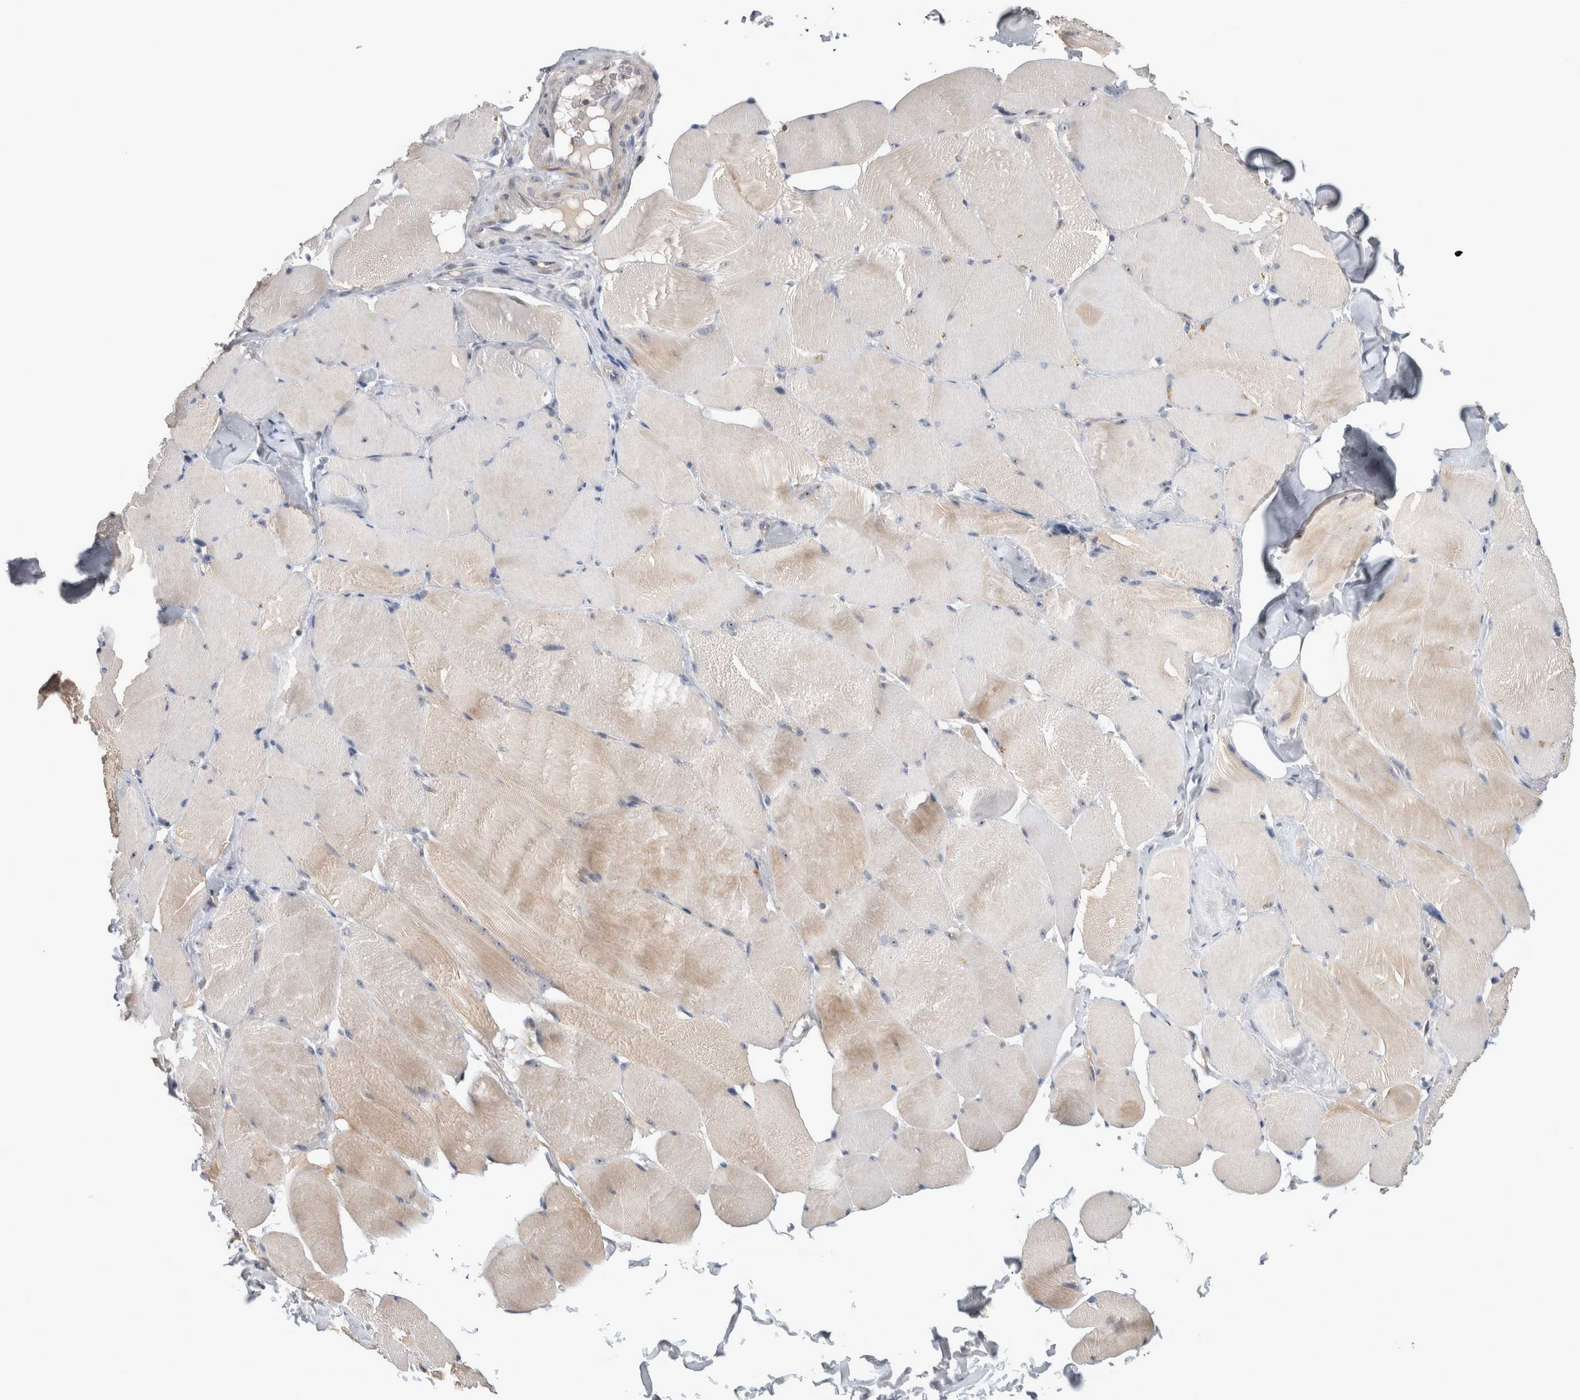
{"staining": {"intensity": "moderate", "quantity": "<25%", "location": "cytoplasmic/membranous,nuclear"}, "tissue": "skeletal muscle", "cell_type": "Myocytes", "image_type": "normal", "snomed": [{"axis": "morphology", "description": "Normal tissue, NOS"}, {"axis": "topography", "description": "Skin"}, {"axis": "topography", "description": "Skeletal muscle"}], "caption": "Immunohistochemistry (IHC) of benign skeletal muscle exhibits low levels of moderate cytoplasmic/membranous,nuclear expression in about <25% of myocytes.", "gene": "RBM28", "patient": {"sex": "male", "age": 83}}